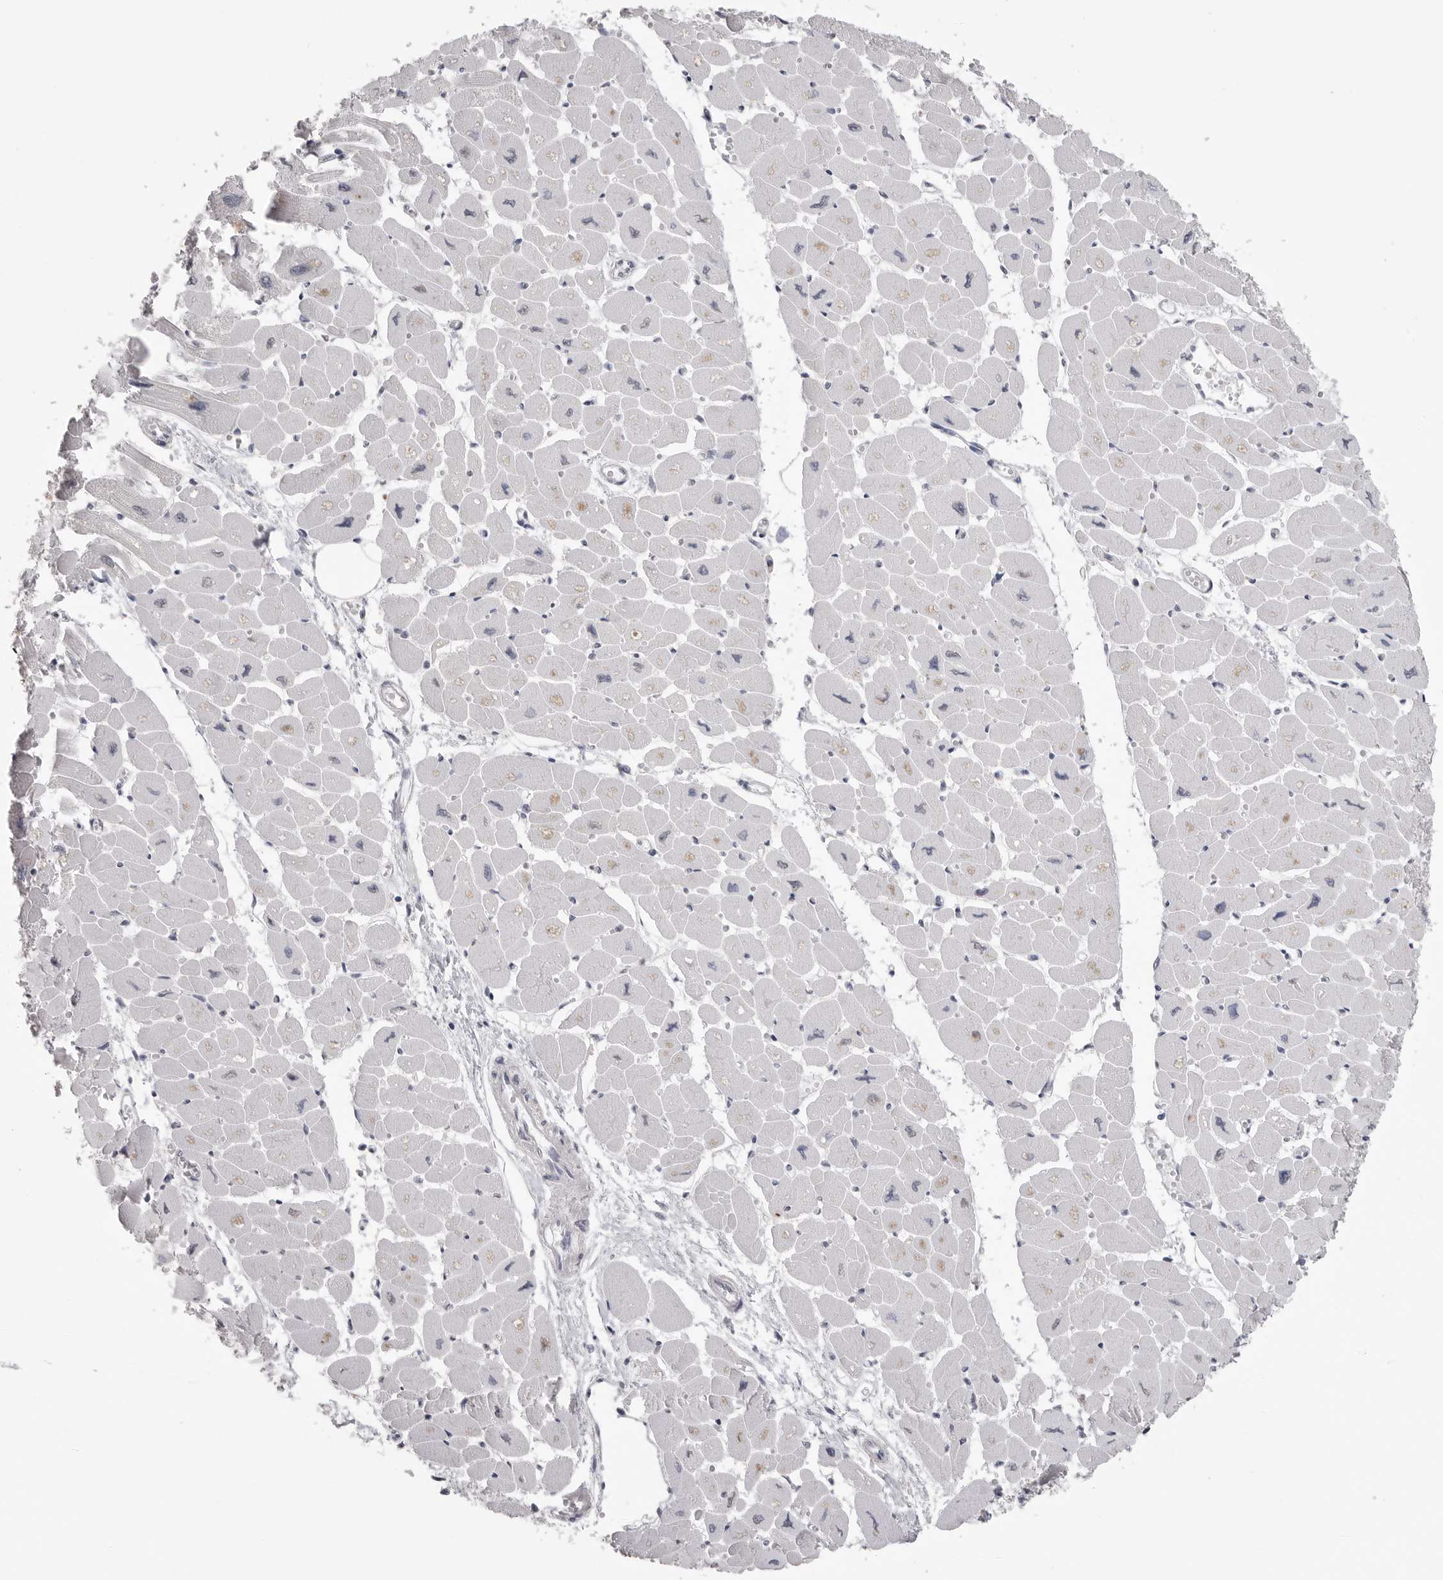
{"staining": {"intensity": "negative", "quantity": "none", "location": "none"}, "tissue": "heart muscle", "cell_type": "Cardiomyocytes", "image_type": "normal", "snomed": [{"axis": "morphology", "description": "Normal tissue, NOS"}, {"axis": "topography", "description": "Heart"}], "caption": "A micrograph of heart muscle stained for a protein displays no brown staining in cardiomyocytes. (Immunohistochemistry (ihc), brightfield microscopy, high magnification).", "gene": "ICAM5", "patient": {"sex": "female", "age": 54}}